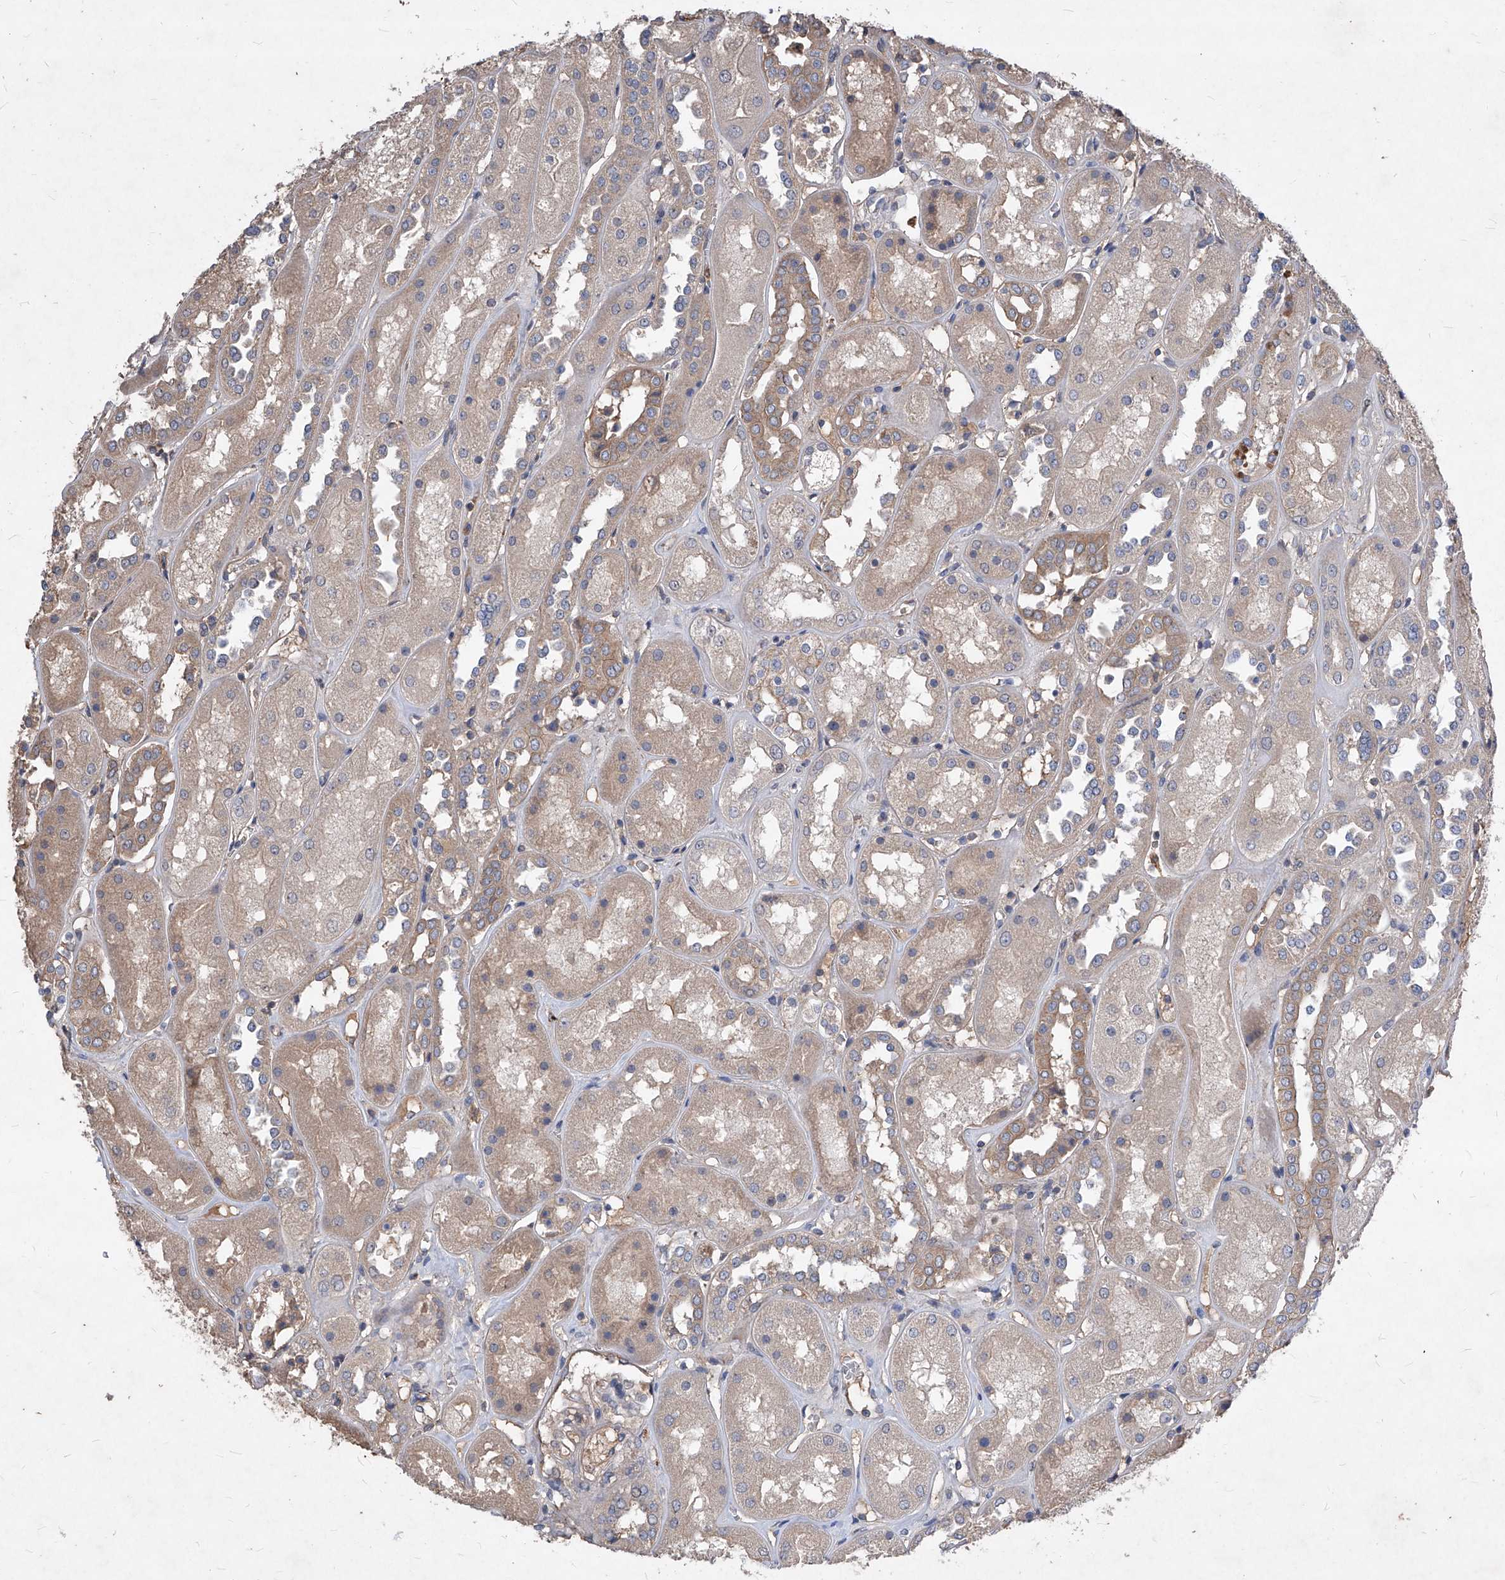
{"staining": {"intensity": "negative", "quantity": "none", "location": "none"}, "tissue": "kidney", "cell_type": "Cells in glomeruli", "image_type": "normal", "snomed": [{"axis": "morphology", "description": "Normal tissue, NOS"}, {"axis": "topography", "description": "Kidney"}], "caption": "Micrograph shows no protein positivity in cells in glomeruli of unremarkable kidney. (DAB (3,3'-diaminobenzidine) IHC, high magnification).", "gene": "SYNGR1", "patient": {"sex": "male", "age": 70}}